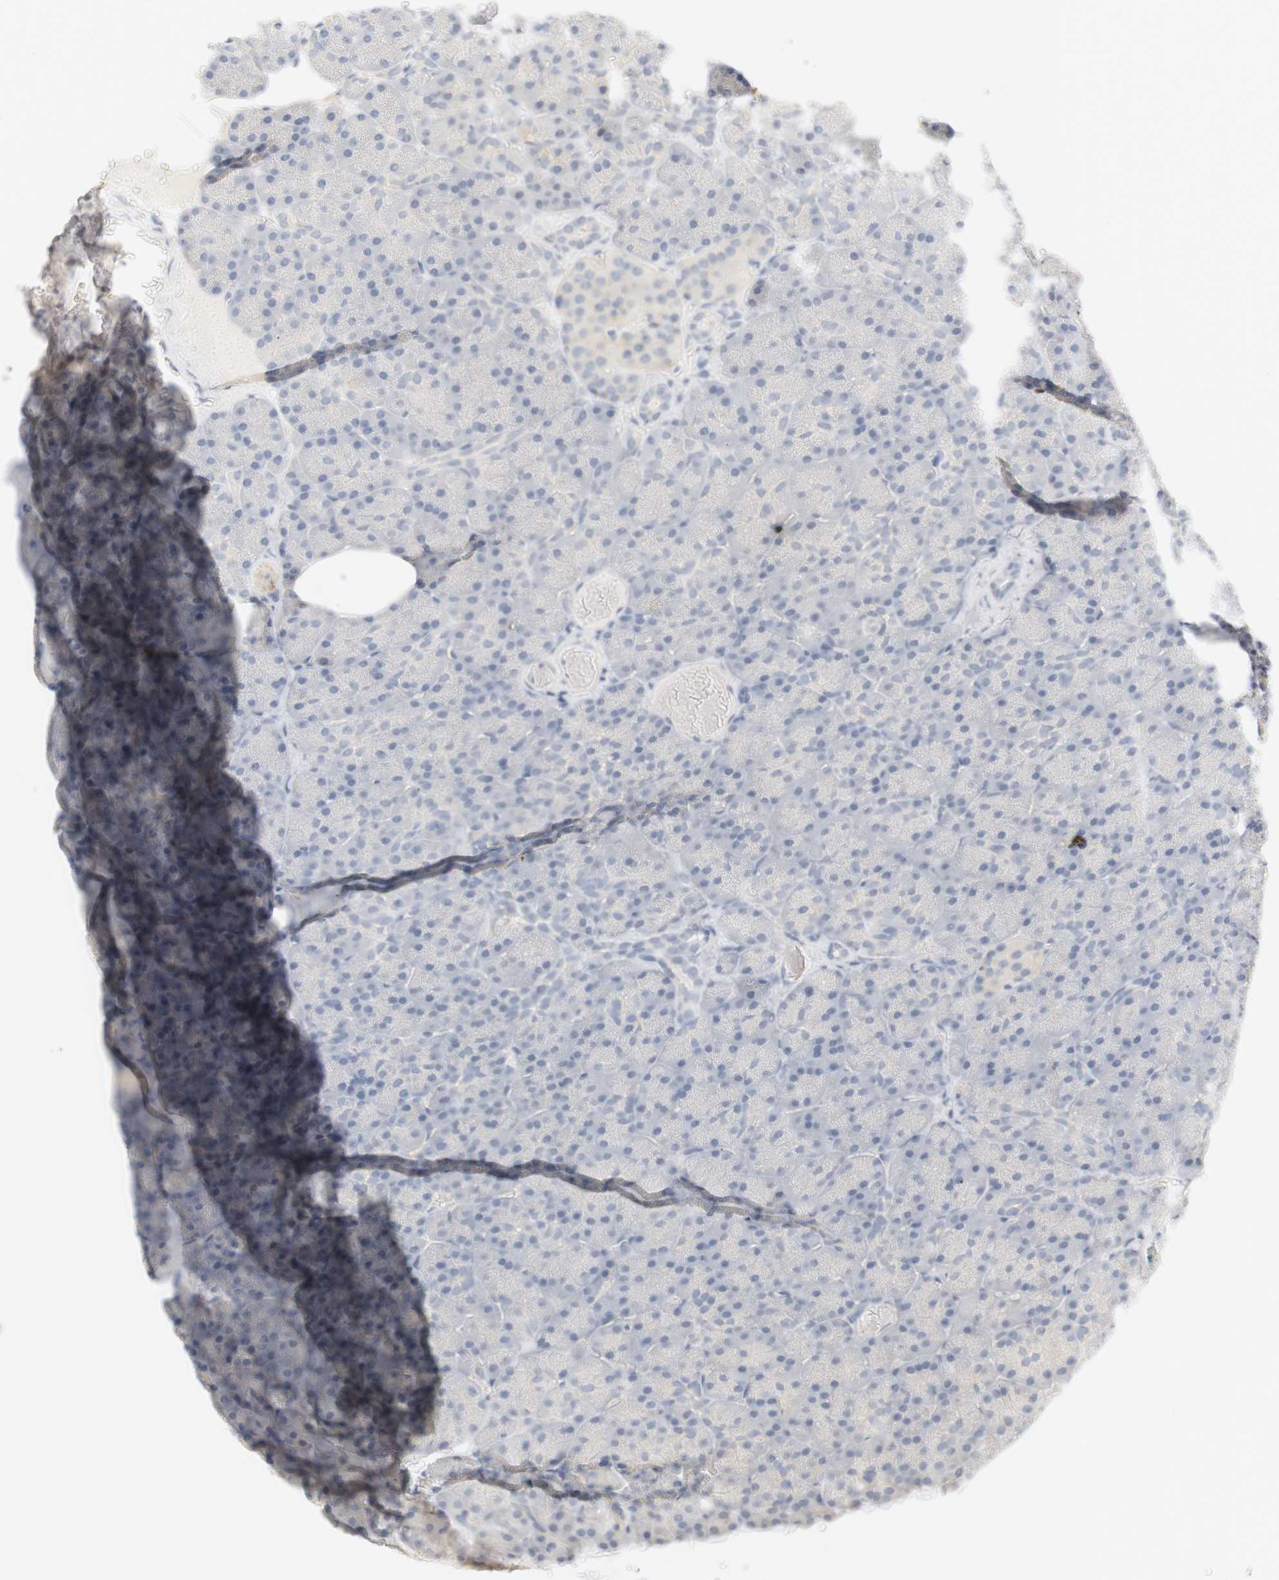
{"staining": {"intensity": "weak", "quantity": "<25%", "location": "cytoplasmic/membranous"}, "tissue": "pancreas", "cell_type": "Exocrine glandular cells", "image_type": "normal", "snomed": [{"axis": "morphology", "description": "Normal tissue, NOS"}, {"axis": "topography", "description": "Pancreas"}], "caption": "High power microscopy histopathology image of an immunohistochemistry histopathology image of unremarkable pancreas, revealing no significant positivity in exocrine glandular cells. The staining was performed using DAB to visualize the protein expression in brown, while the nuclei were stained in blue with hematoxylin (Magnification: 20x).", "gene": "RTN3", "patient": {"sex": "female", "age": 35}}